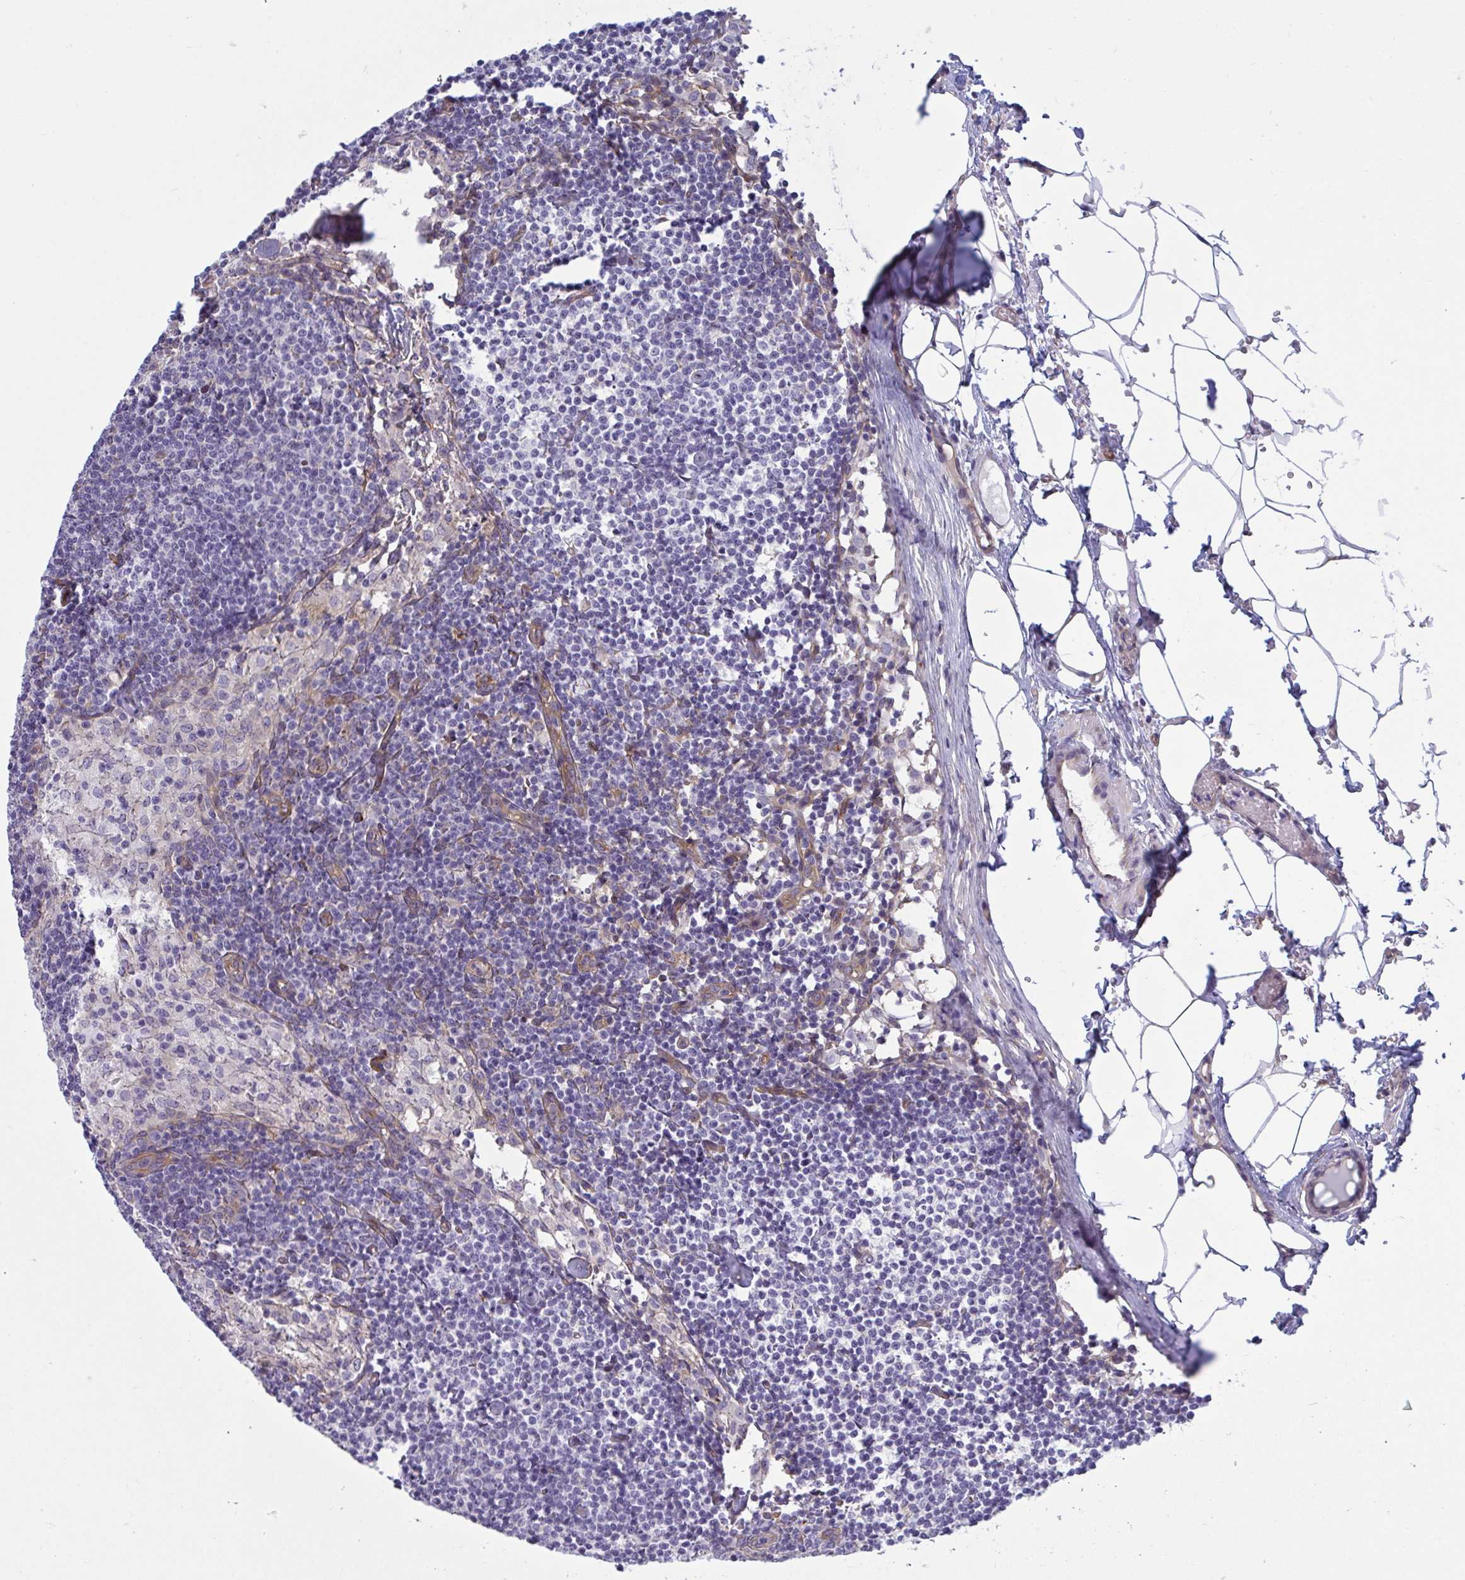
{"staining": {"intensity": "negative", "quantity": "none", "location": "none"}, "tissue": "lymph node", "cell_type": "Germinal center cells", "image_type": "normal", "snomed": [{"axis": "morphology", "description": "Normal tissue, NOS"}, {"axis": "topography", "description": "Lymph node"}], "caption": "Protein analysis of unremarkable lymph node displays no significant positivity in germinal center cells.", "gene": "PRRT4", "patient": {"sex": "male", "age": 49}}